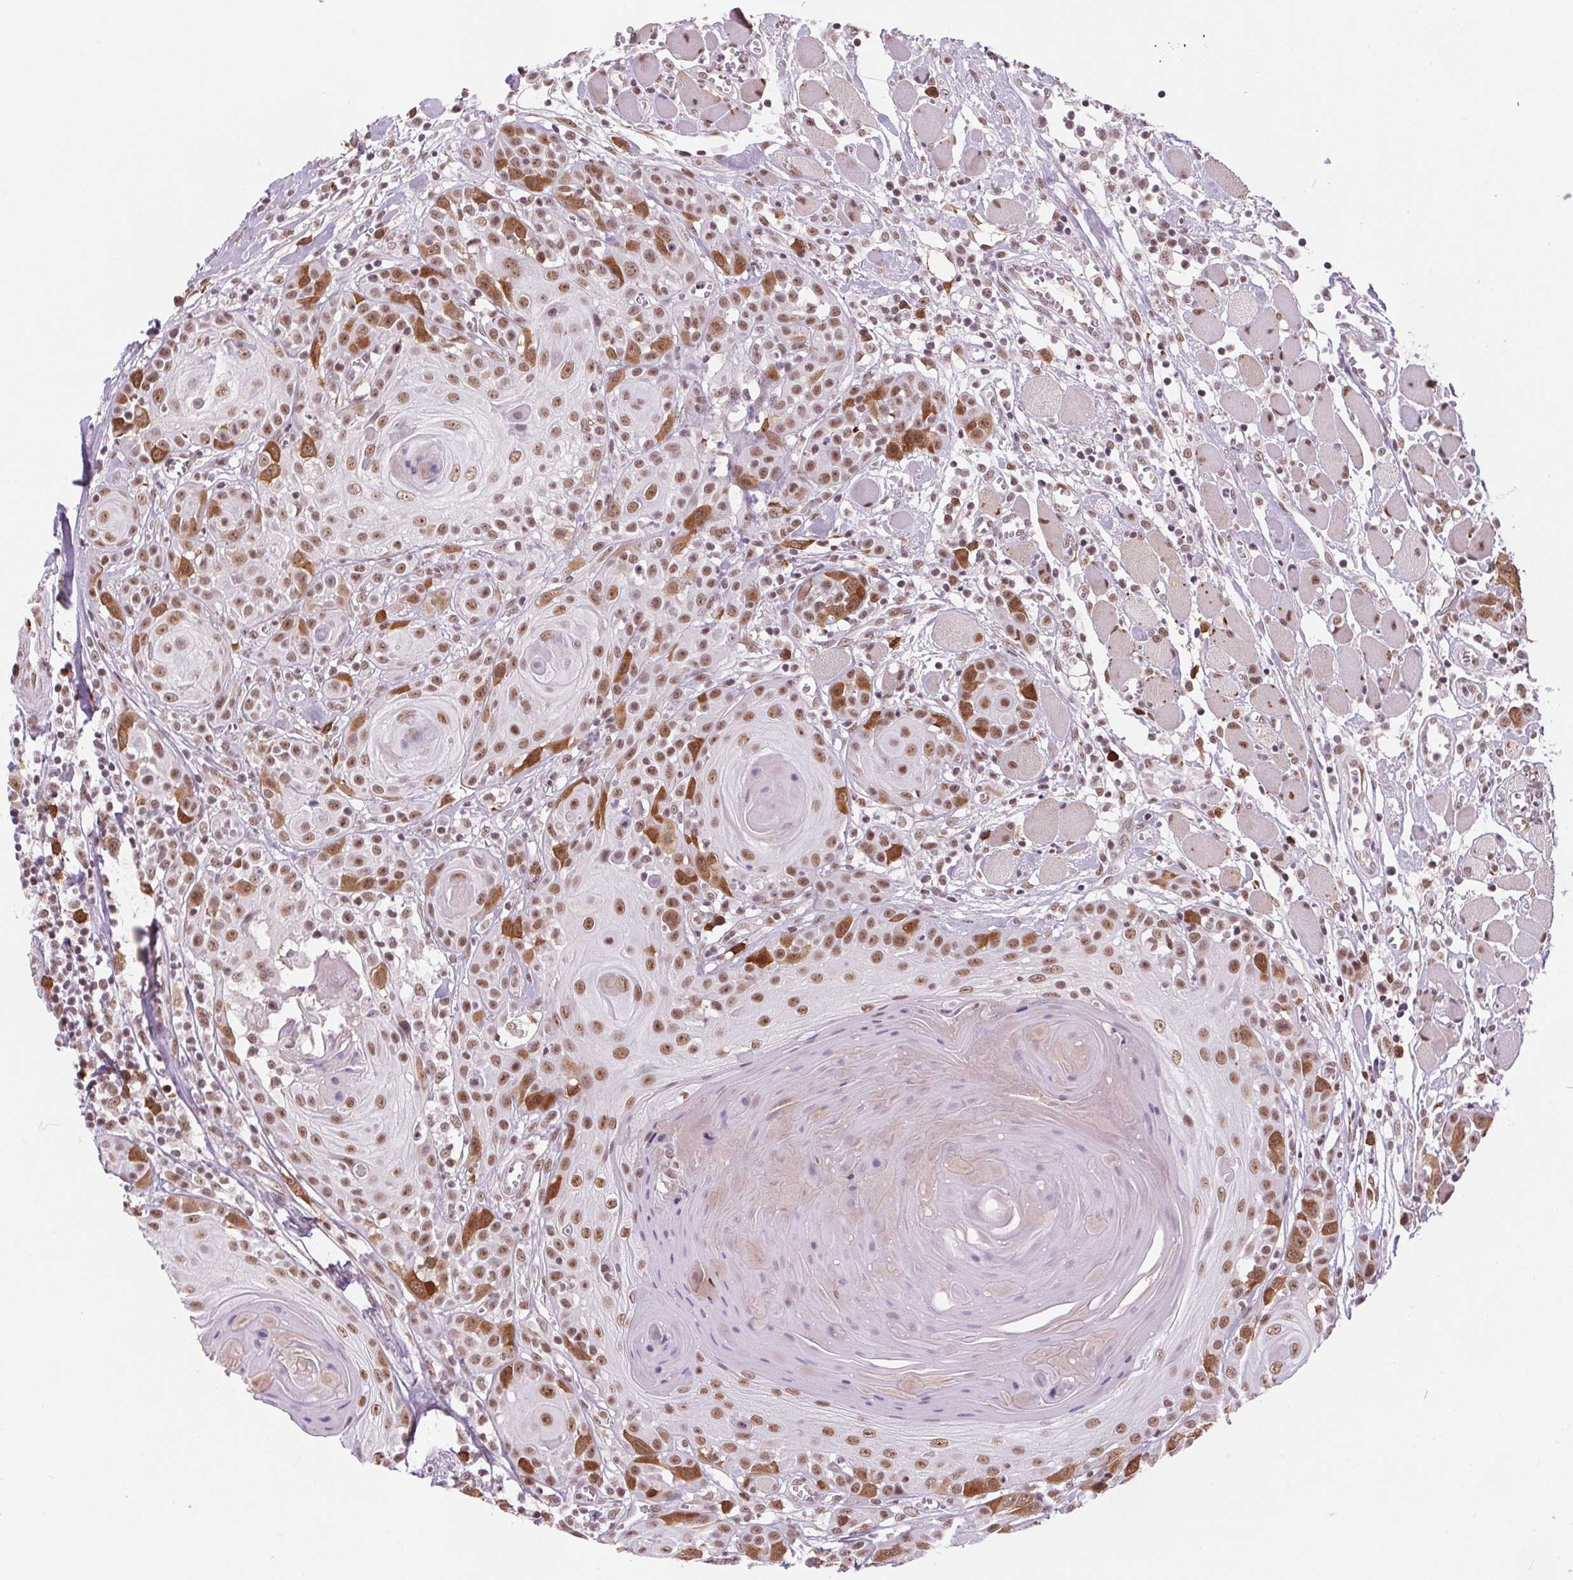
{"staining": {"intensity": "moderate", "quantity": ">75%", "location": "cytoplasmic/membranous,nuclear"}, "tissue": "head and neck cancer", "cell_type": "Tumor cells", "image_type": "cancer", "snomed": [{"axis": "morphology", "description": "Squamous cell carcinoma, NOS"}, {"axis": "topography", "description": "Head-Neck"}], "caption": "A brown stain highlights moderate cytoplasmic/membranous and nuclear positivity of a protein in human head and neck cancer (squamous cell carcinoma) tumor cells. The staining was performed using DAB (3,3'-diaminobenzidine) to visualize the protein expression in brown, while the nuclei were stained in blue with hematoxylin (Magnification: 20x).", "gene": "CD2BP2", "patient": {"sex": "female", "age": 80}}